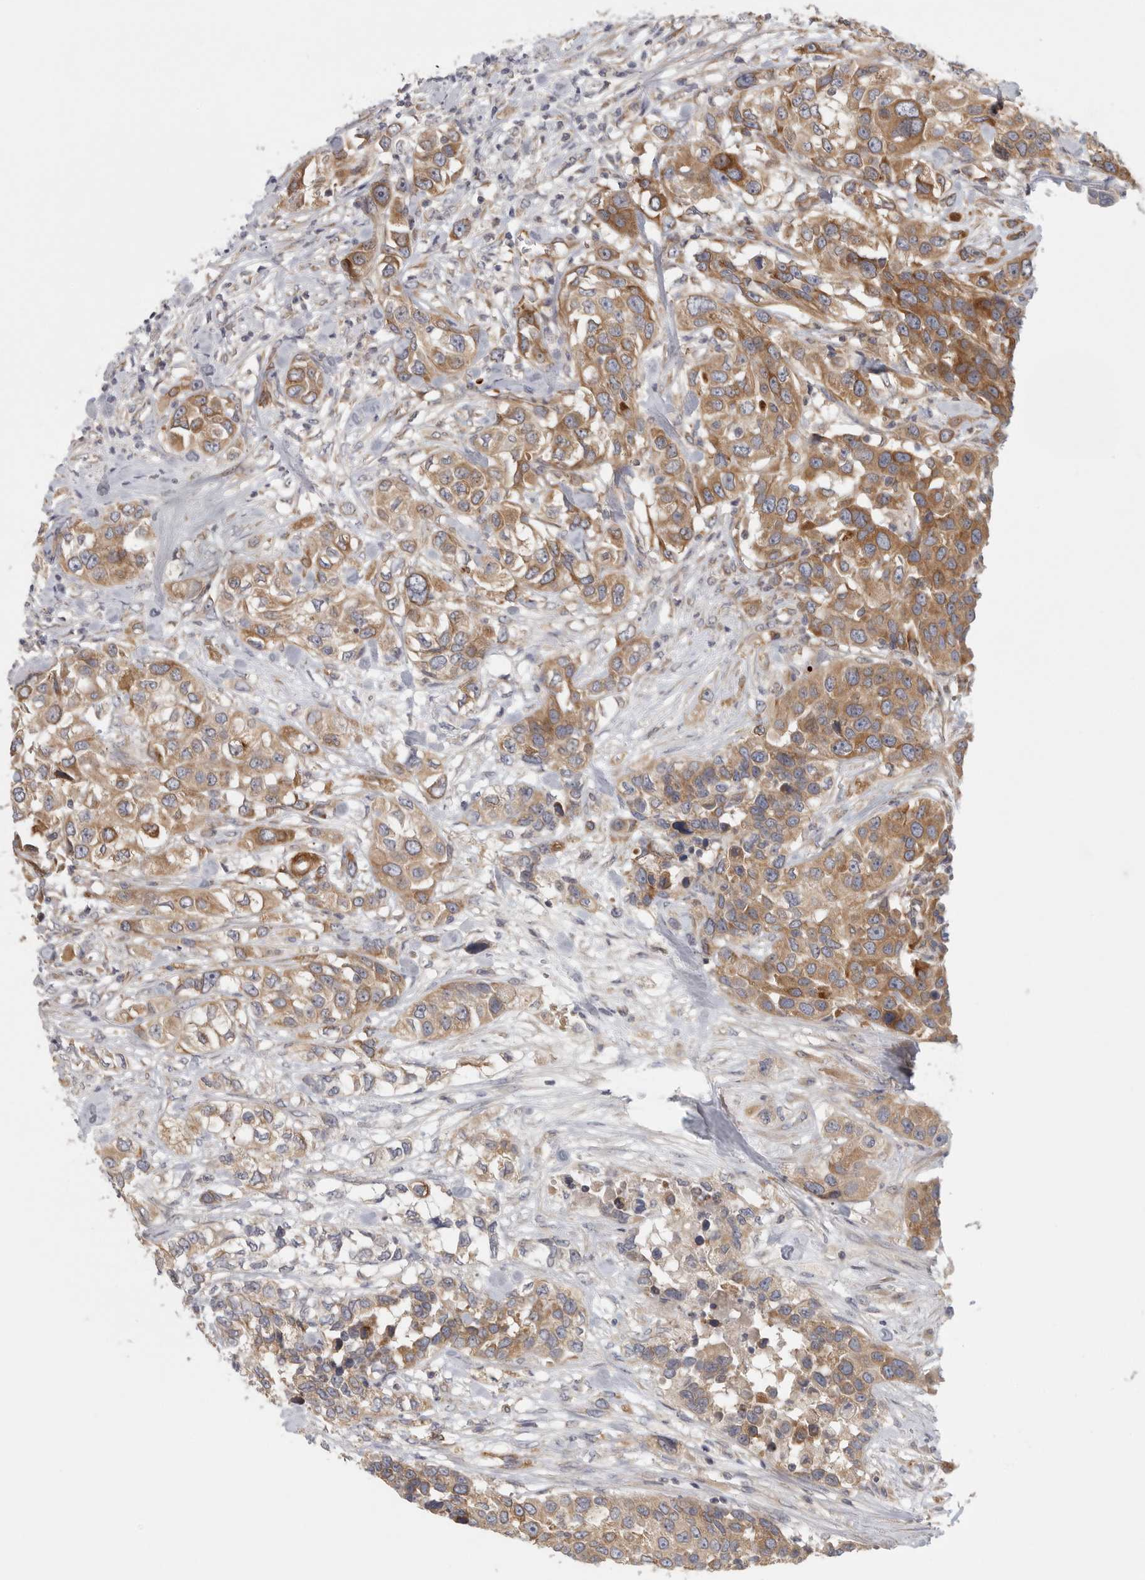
{"staining": {"intensity": "moderate", "quantity": ">75%", "location": "cytoplasmic/membranous"}, "tissue": "urothelial cancer", "cell_type": "Tumor cells", "image_type": "cancer", "snomed": [{"axis": "morphology", "description": "Urothelial carcinoma, High grade"}, {"axis": "topography", "description": "Urinary bladder"}], "caption": "Urothelial carcinoma (high-grade) stained with DAB immunohistochemistry exhibits medium levels of moderate cytoplasmic/membranous positivity in about >75% of tumor cells.", "gene": "BCAP29", "patient": {"sex": "female", "age": 80}}